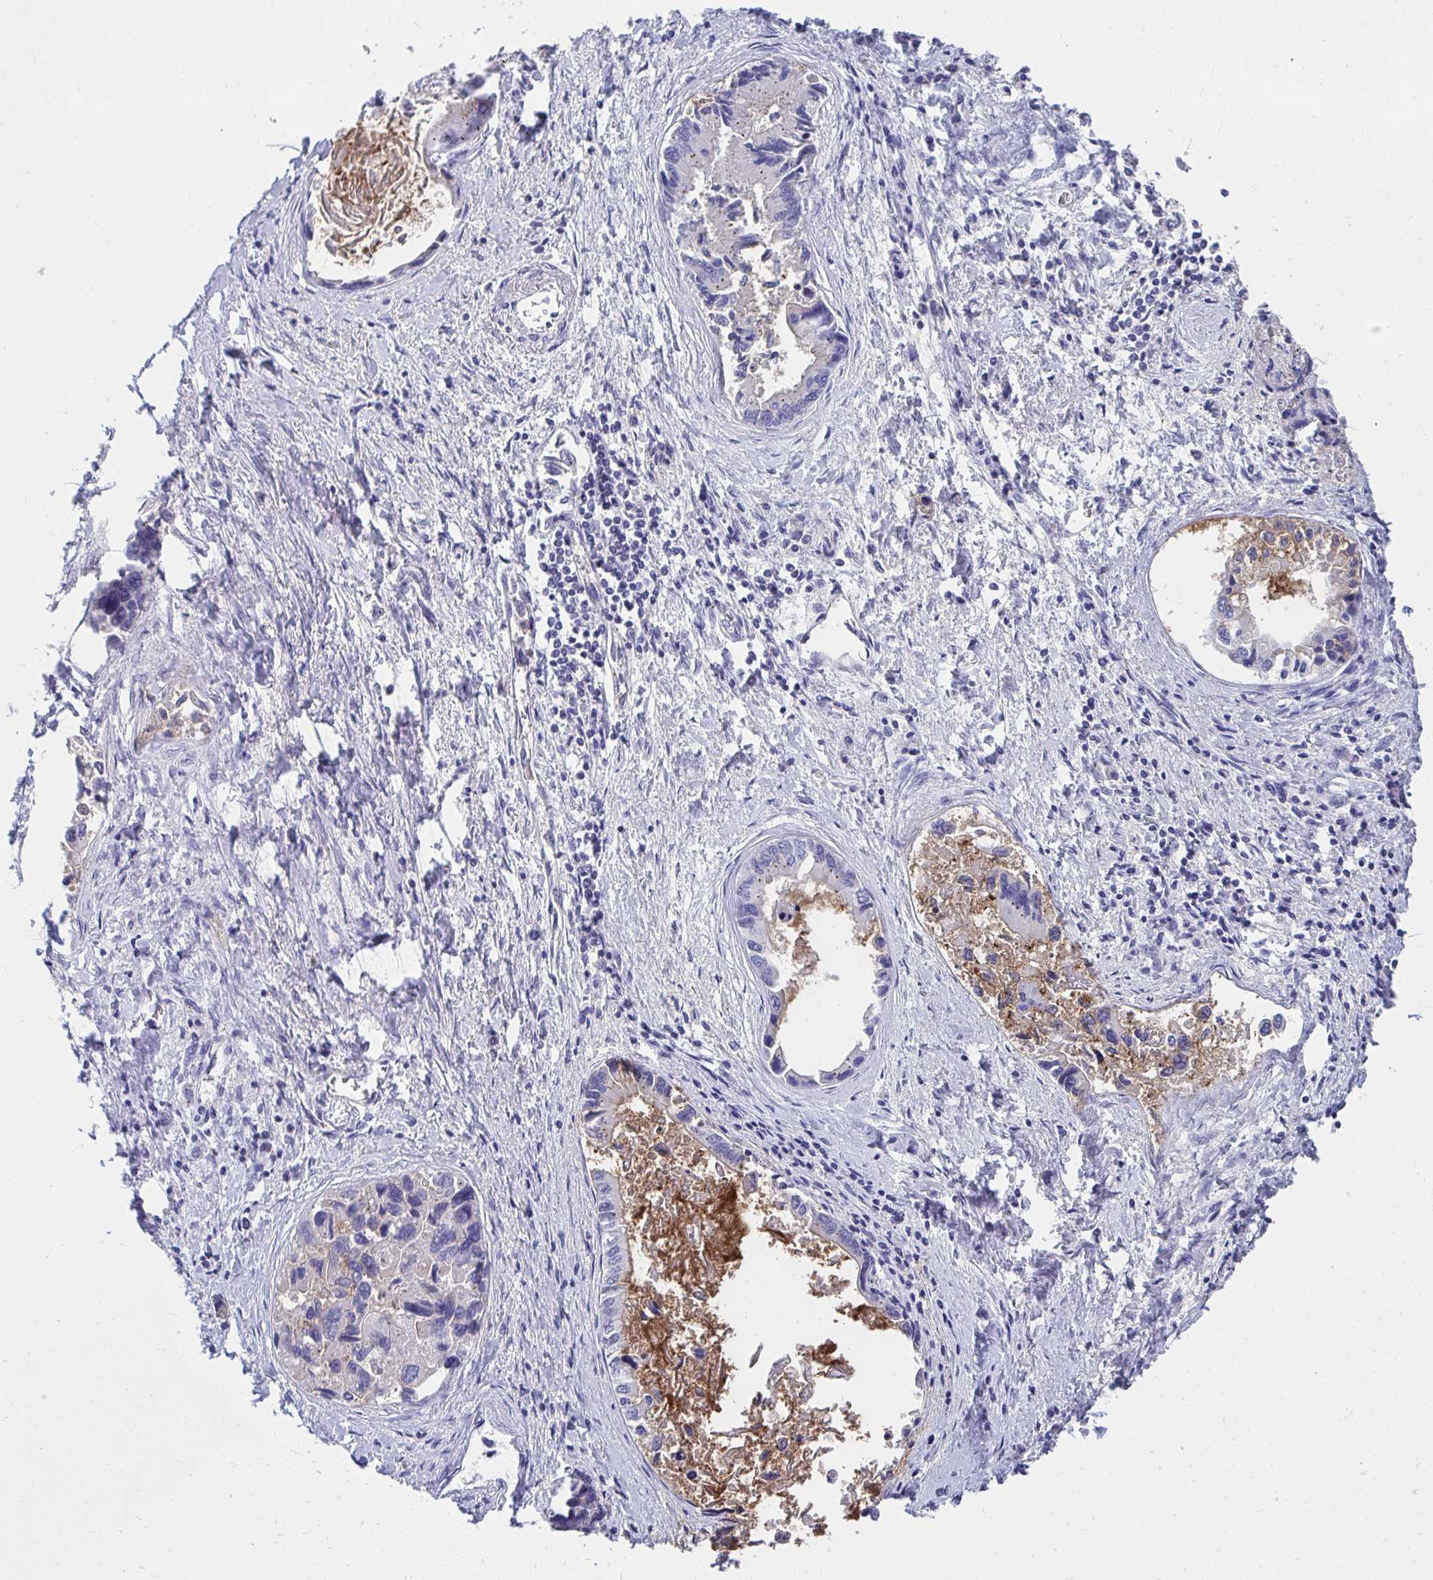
{"staining": {"intensity": "moderate", "quantity": "<25%", "location": "cytoplasmic/membranous"}, "tissue": "liver cancer", "cell_type": "Tumor cells", "image_type": "cancer", "snomed": [{"axis": "morphology", "description": "Cholangiocarcinoma"}, {"axis": "topography", "description": "Liver"}], "caption": "The histopathology image demonstrates a brown stain indicating the presence of a protein in the cytoplasmic/membranous of tumor cells in cholangiocarcinoma (liver).", "gene": "TMPRSS2", "patient": {"sex": "male", "age": 66}}